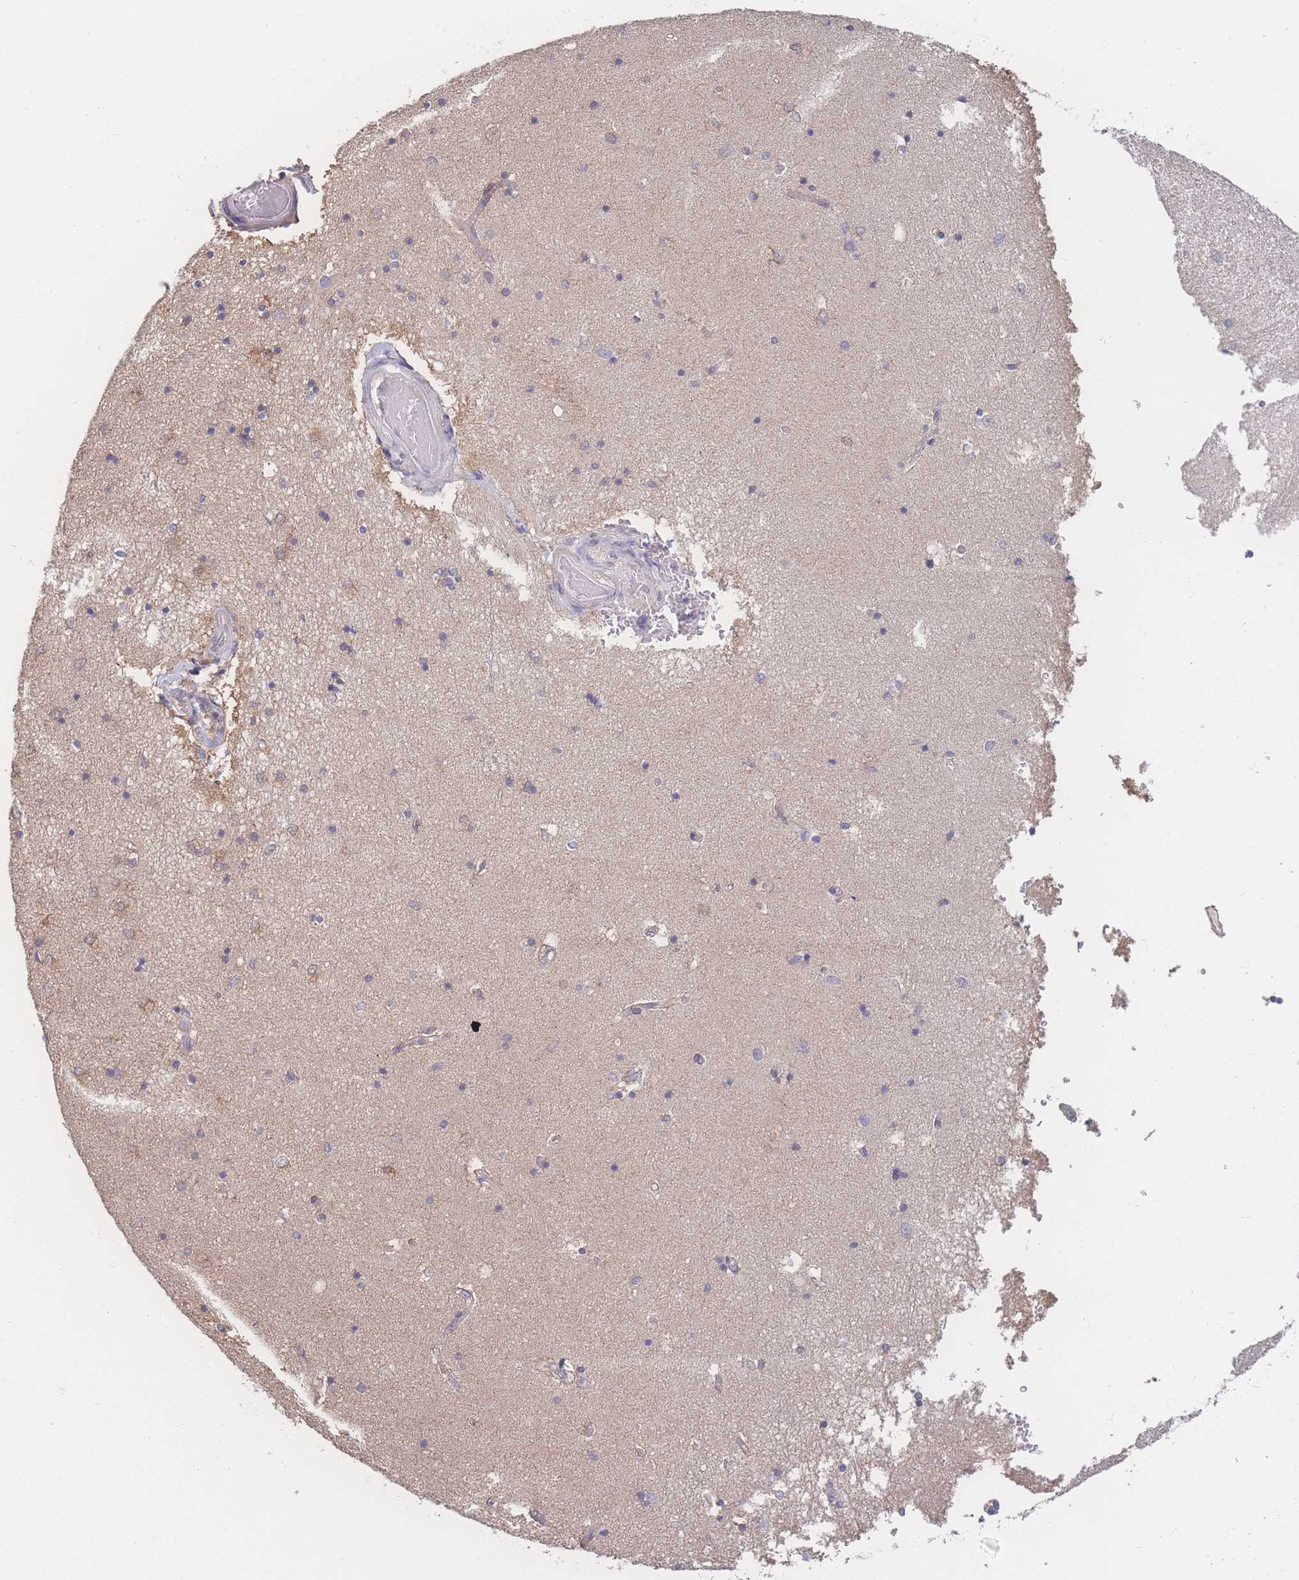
{"staining": {"intensity": "negative", "quantity": "none", "location": "none"}, "tissue": "hippocampus", "cell_type": "Glial cells", "image_type": "normal", "snomed": [{"axis": "morphology", "description": "Normal tissue, NOS"}, {"axis": "topography", "description": "Hippocampus"}], "caption": "High power microscopy image of an immunohistochemistry image of normal hippocampus, revealing no significant positivity in glial cells.", "gene": "GIPR", "patient": {"sex": "male", "age": 45}}